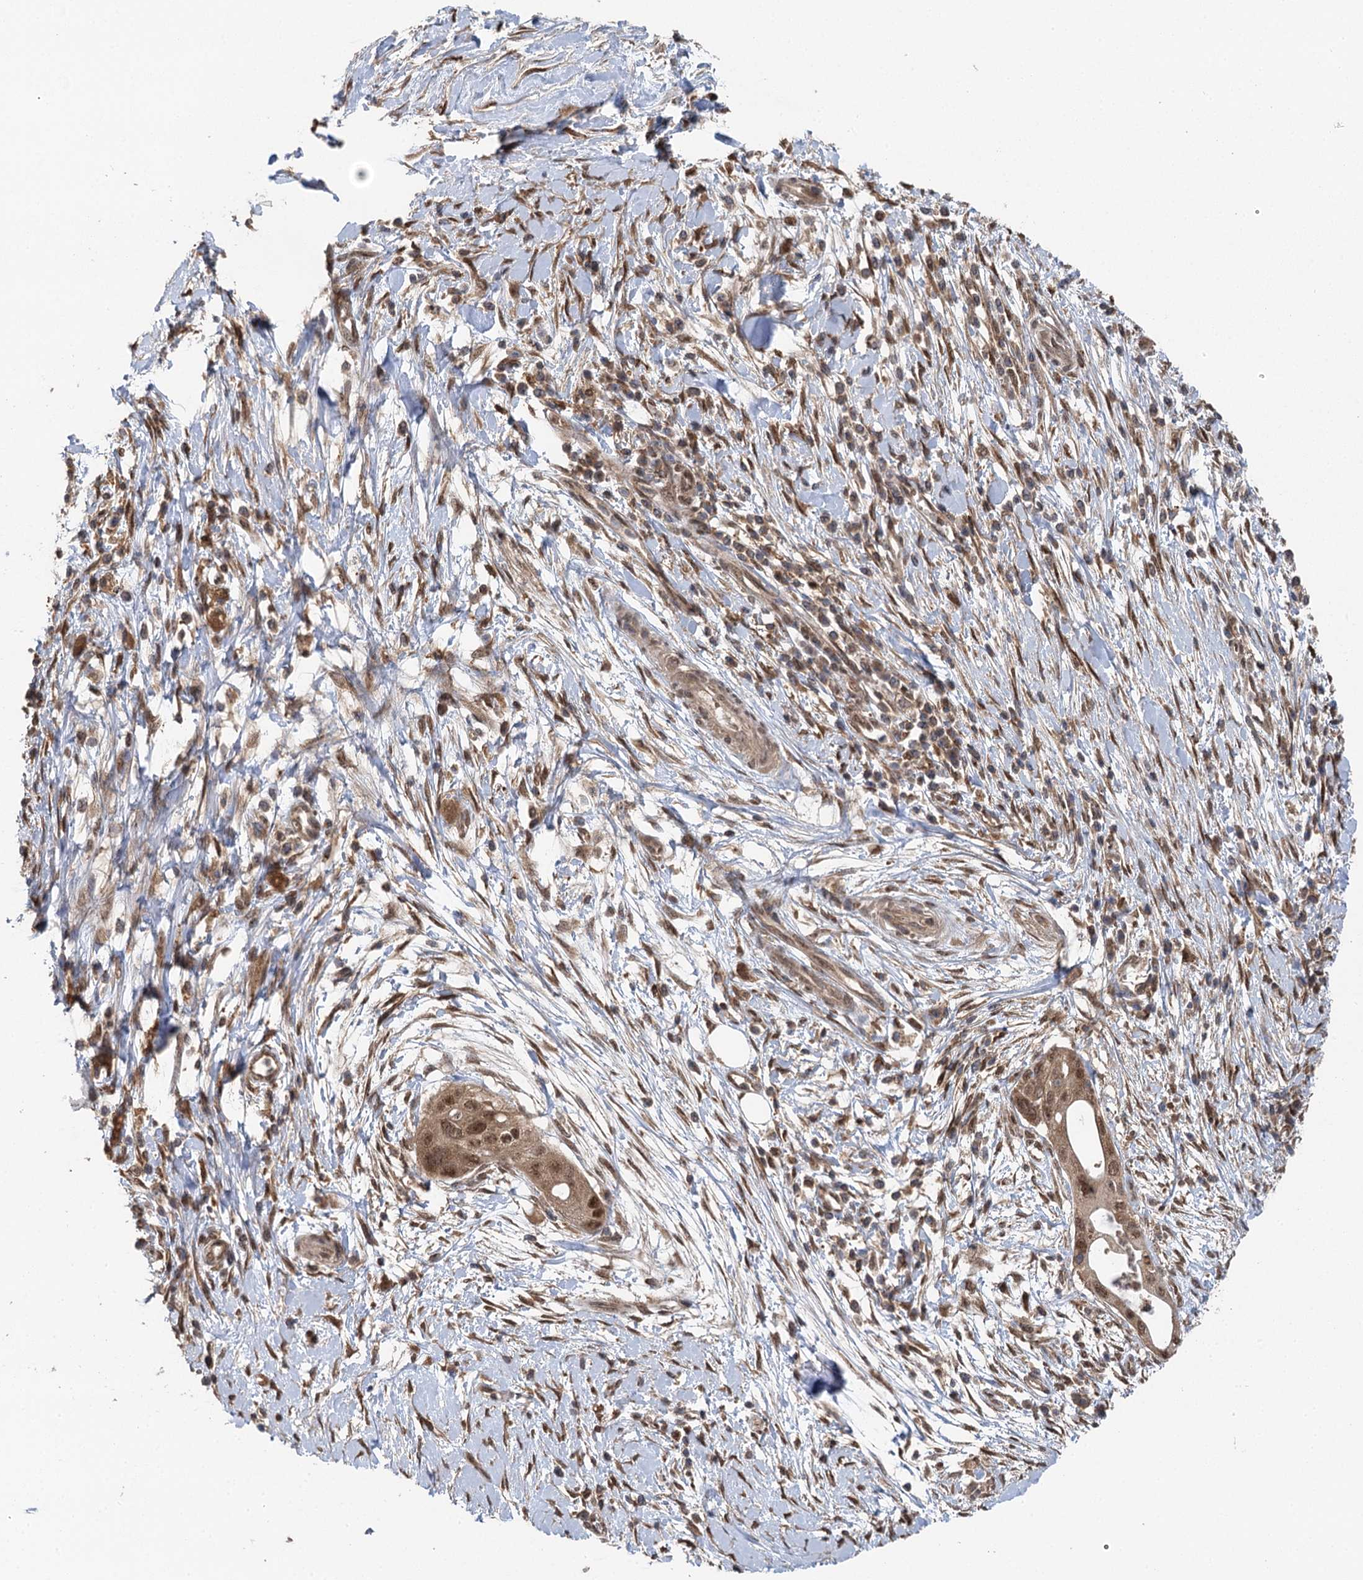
{"staining": {"intensity": "moderate", "quantity": ">75%", "location": "cytoplasmic/membranous,nuclear"}, "tissue": "pancreatic cancer", "cell_type": "Tumor cells", "image_type": "cancer", "snomed": [{"axis": "morphology", "description": "Adenocarcinoma, NOS"}, {"axis": "topography", "description": "Pancreas"}], "caption": "Pancreatic cancer stained with immunohistochemistry (IHC) exhibits moderate cytoplasmic/membranous and nuclear staining in approximately >75% of tumor cells.", "gene": "C12orf4", "patient": {"sex": "male", "age": 68}}